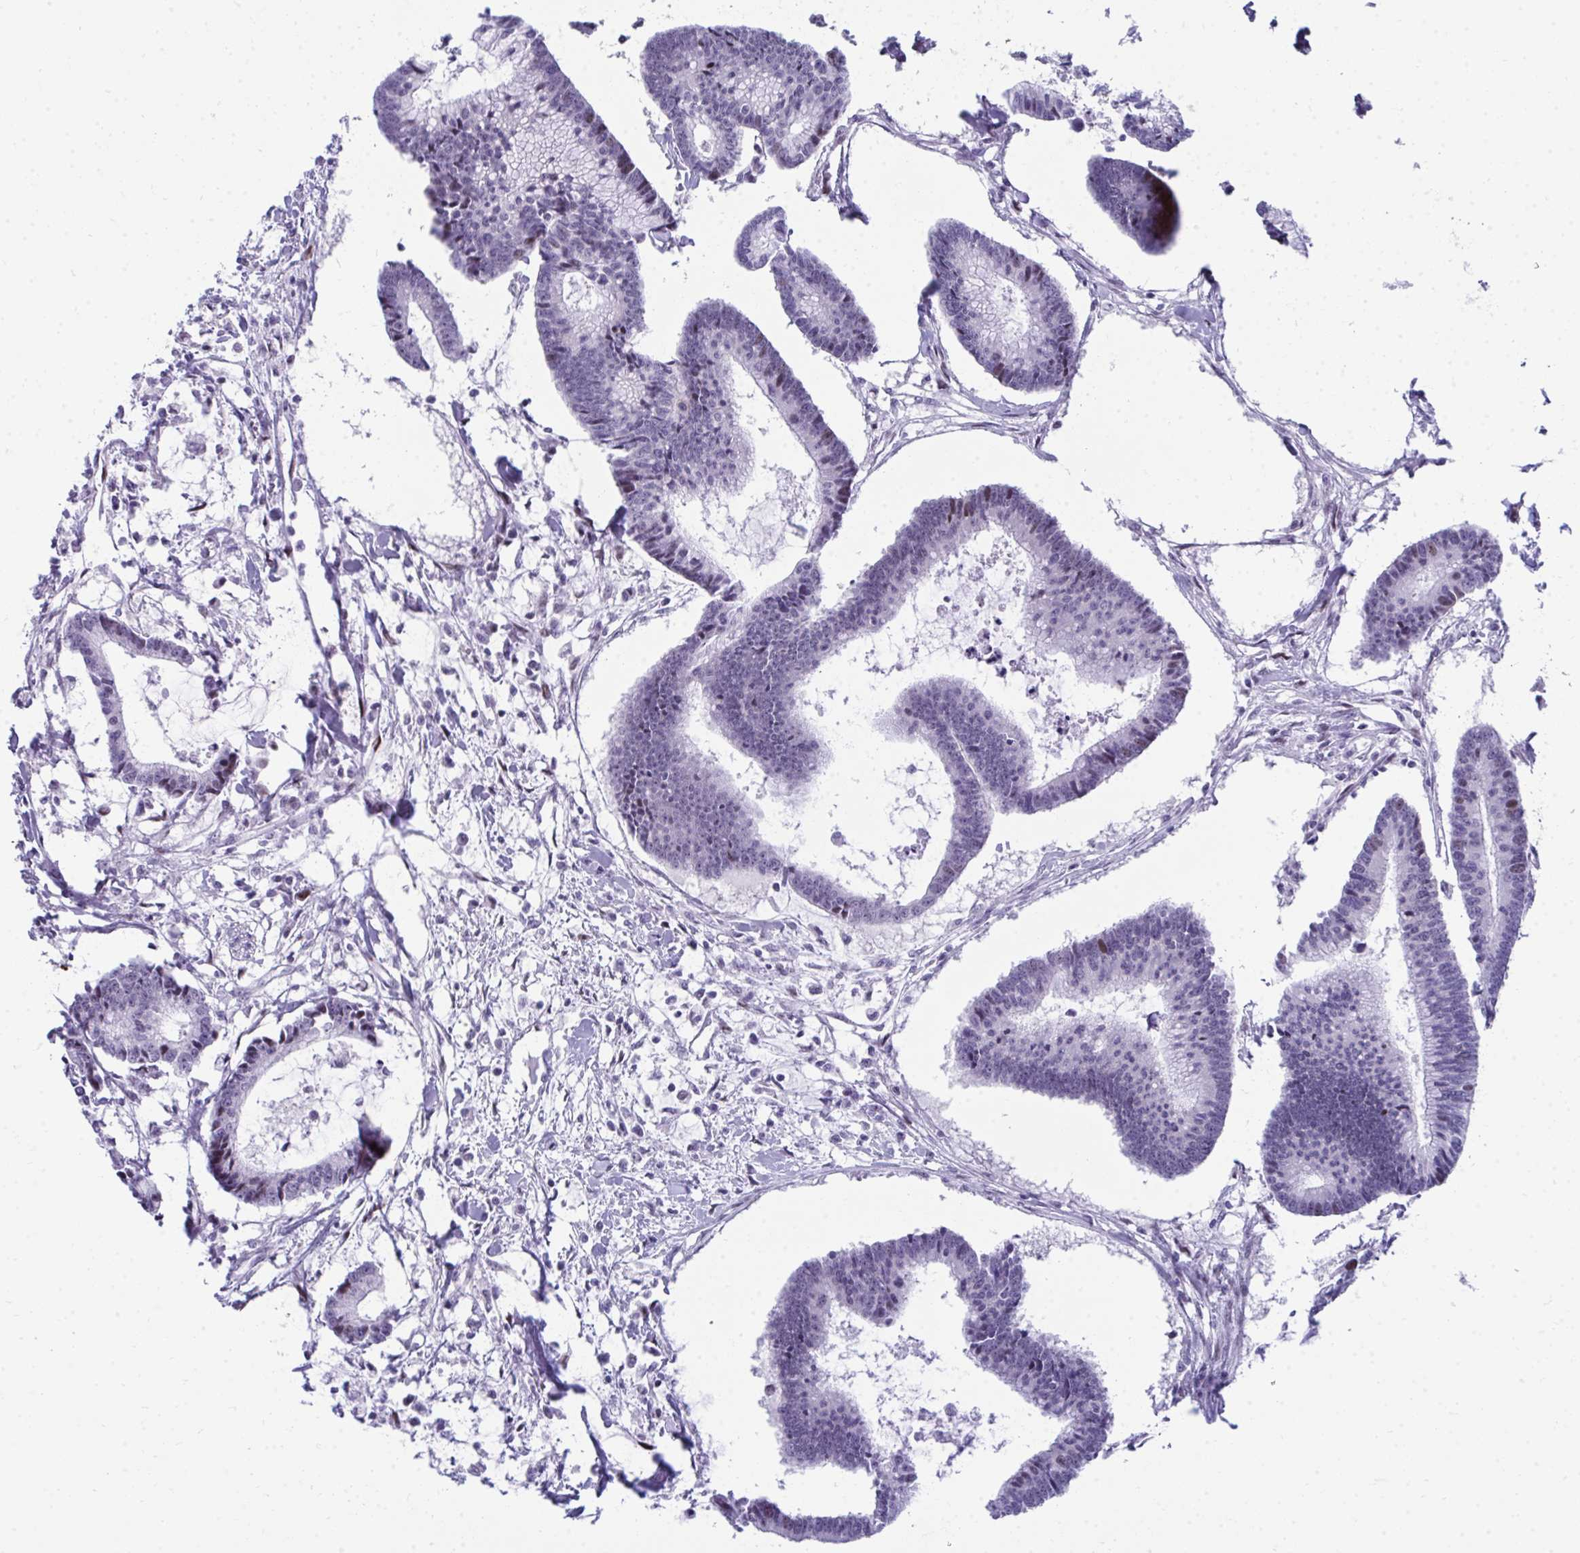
{"staining": {"intensity": "weak", "quantity": "<25%", "location": "nuclear"}, "tissue": "colorectal cancer", "cell_type": "Tumor cells", "image_type": "cancer", "snomed": [{"axis": "morphology", "description": "Adenocarcinoma, NOS"}, {"axis": "topography", "description": "Colon"}], "caption": "Micrograph shows no protein staining in tumor cells of colorectal adenocarcinoma tissue.", "gene": "GLDN", "patient": {"sex": "female", "age": 78}}